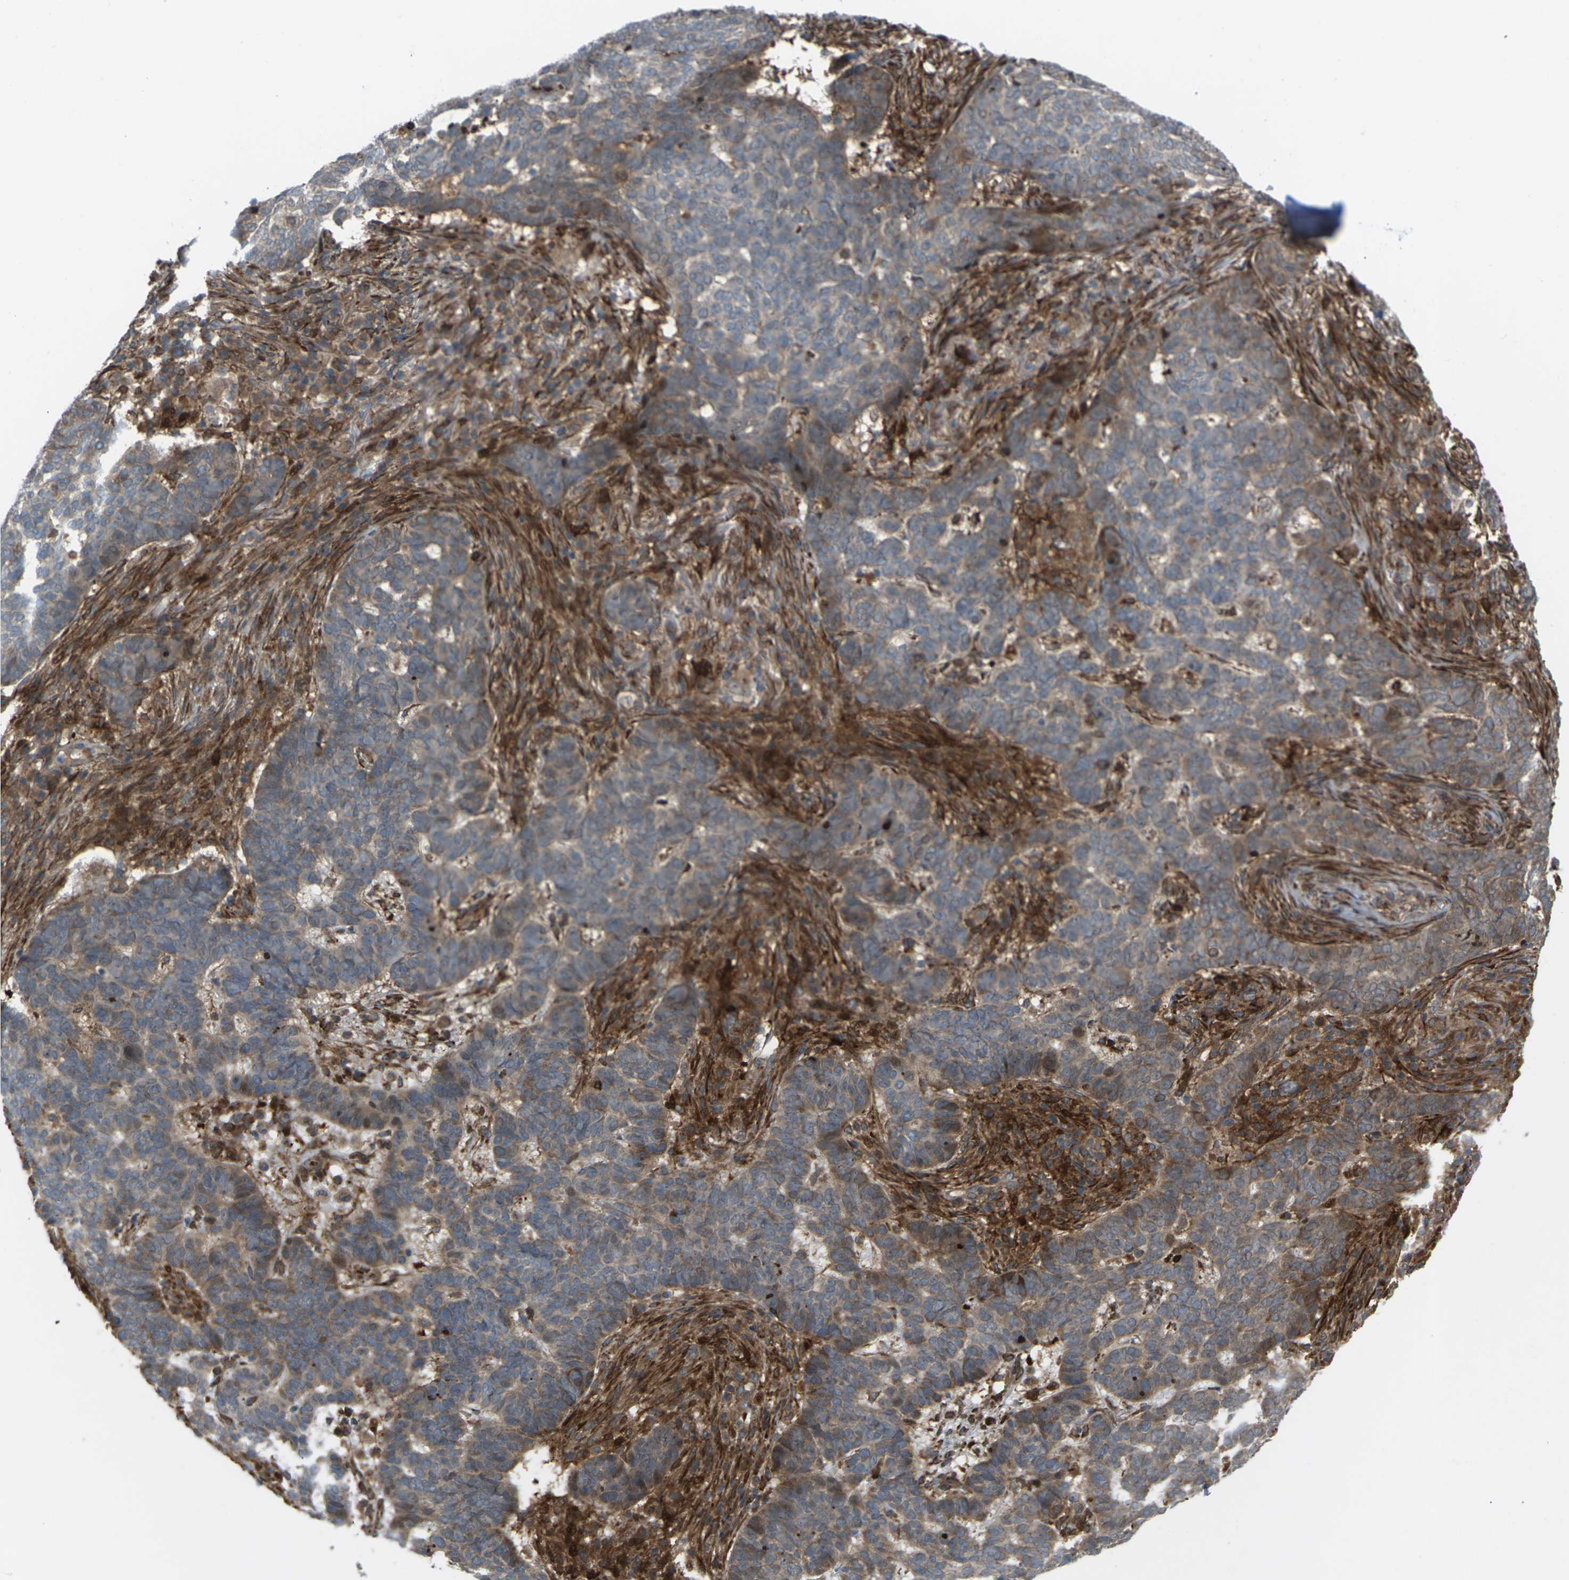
{"staining": {"intensity": "moderate", "quantity": "25%-75%", "location": "cytoplasmic/membranous"}, "tissue": "skin cancer", "cell_type": "Tumor cells", "image_type": "cancer", "snomed": [{"axis": "morphology", "description": "Basal cell carcinoma"}, {"axis": "topography", "description": "Skin"}], "caption": "Human skin cancer (basal cell carcinoma) stained with a brown dye displays moderate cytoplasmic/membranous positive expression in approximately 25%-75% of tumor cells.", "gene": "ROBO1", "patient": {"sex": "male", "age": 85}}